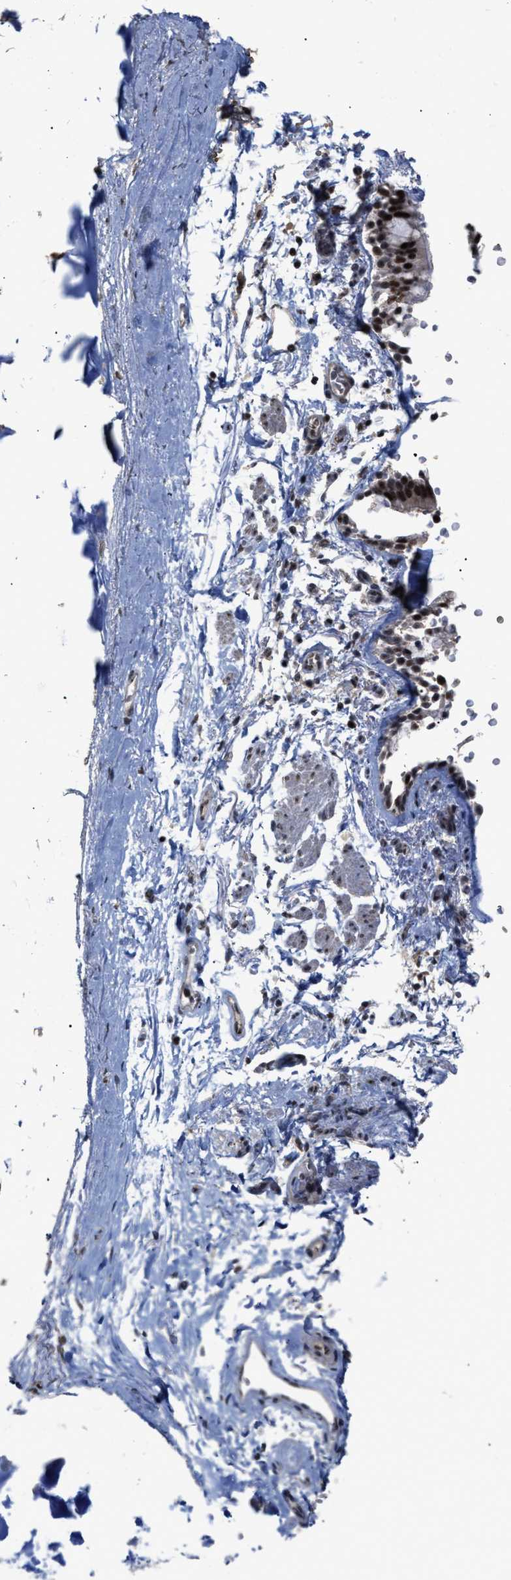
{"staining": {"intensity": "strong", "quantity": ">75%", "location": "nuclear"}, "tissue": "soft tissue", "cell_type": "Fibroblasts", "image_type": "normal", "snomed": [{"axis": "morphology", "description": "Normal tissue, NOS"}, {"axis": "topography", "description": "Cartilage tissue"}, {"axis": "topography", "description": "Lung"}], "caption": "The immunohistochemical stain highlights strong nuclear positivity in fibroblasts of unremarkable soft tissue. The staining was performed using DAB (3,3'-diaminobenzidine), with brown indicating positive protein expression. Nuclei are stained blue with hematoxylin.", "gene": "EIF4A3", "patient": {"sex": "female", "age": 77}}